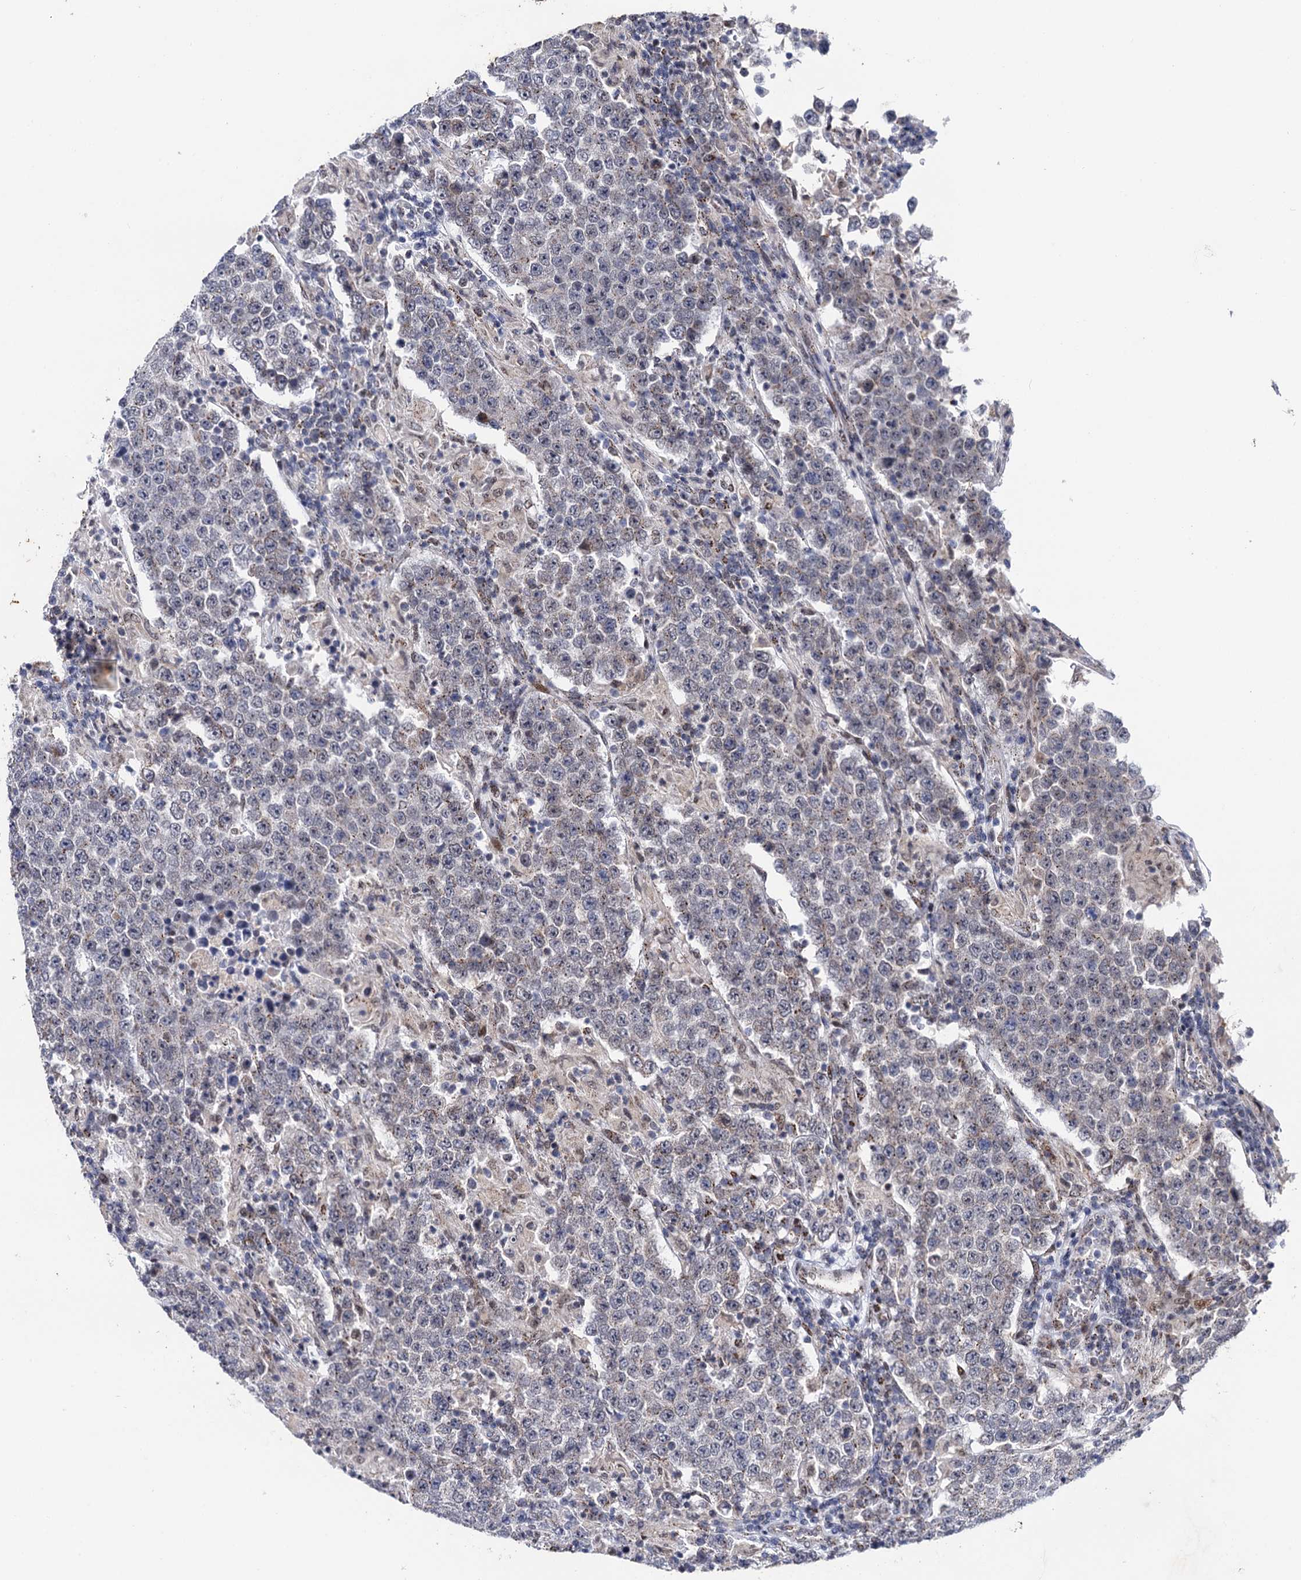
{"staining": {"intensity": "negative", "quantity": "none", "location": "none"}, "tissue": "testis cancer", "cell_type": "Tumor cells", "image_type": "cancer", "snomed": [{"axis": "morphology", "description": "Normal tissue, NOS"}, {"axis": "morphology", "description": "Urothelial carcinoma, High grade"}, {"axis": "morphology", "description": "Seminoma, NOS"}, {"axis": "morphology", "description": "Carcinoma, Embryonal, NOS"}, {"axis": "topography", "description": "Urinary bladder"}, {"axis": "topography", "description": "Testis"}], "caption": "Tumor cells show no significant protein expression in seminoma (testis).", "gene": "THAP2", "patient": {"sex": "male", "age": 41}}